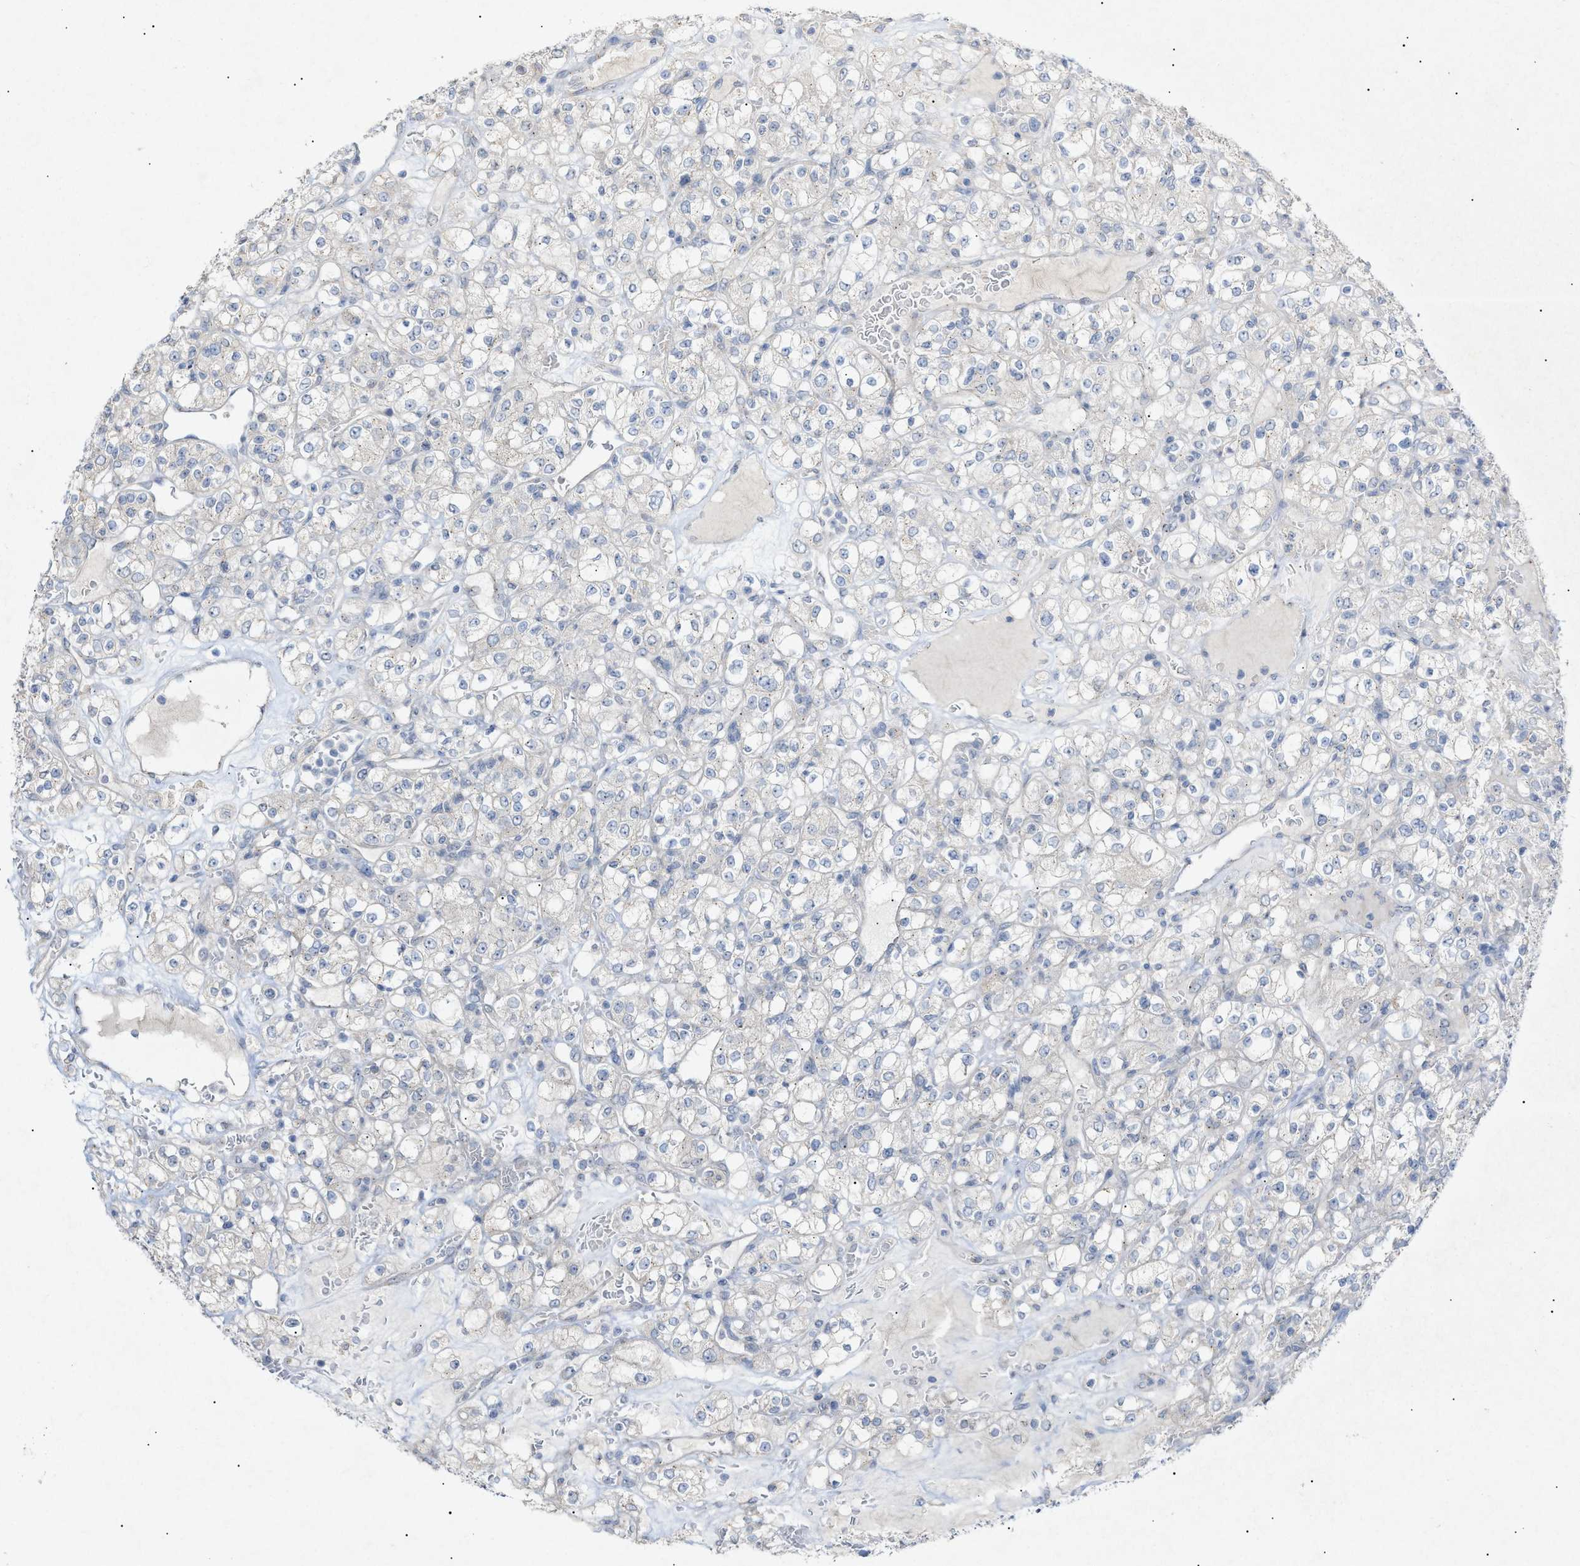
{"staining": {"intensity": "negative", "quantity": "none", "location": "none"}, "tissue": "renal cancer", "cell_type": "Tumor cells", "image_type": "cancer", "snomed": [{"axis": "morphology", "description": "Normal tissue, NOS"}, {"axis": "morphology", "description": "Adenocarcinoma, NOS"}, {"axis": "topography", "description": "Kidney"}], "caption": "An image of human renal cancer (adenocarcinoma) is negative for staining in tumor cells.", "gene": "SLC25A31", "patient": {"sex": "female", "age": 72}}